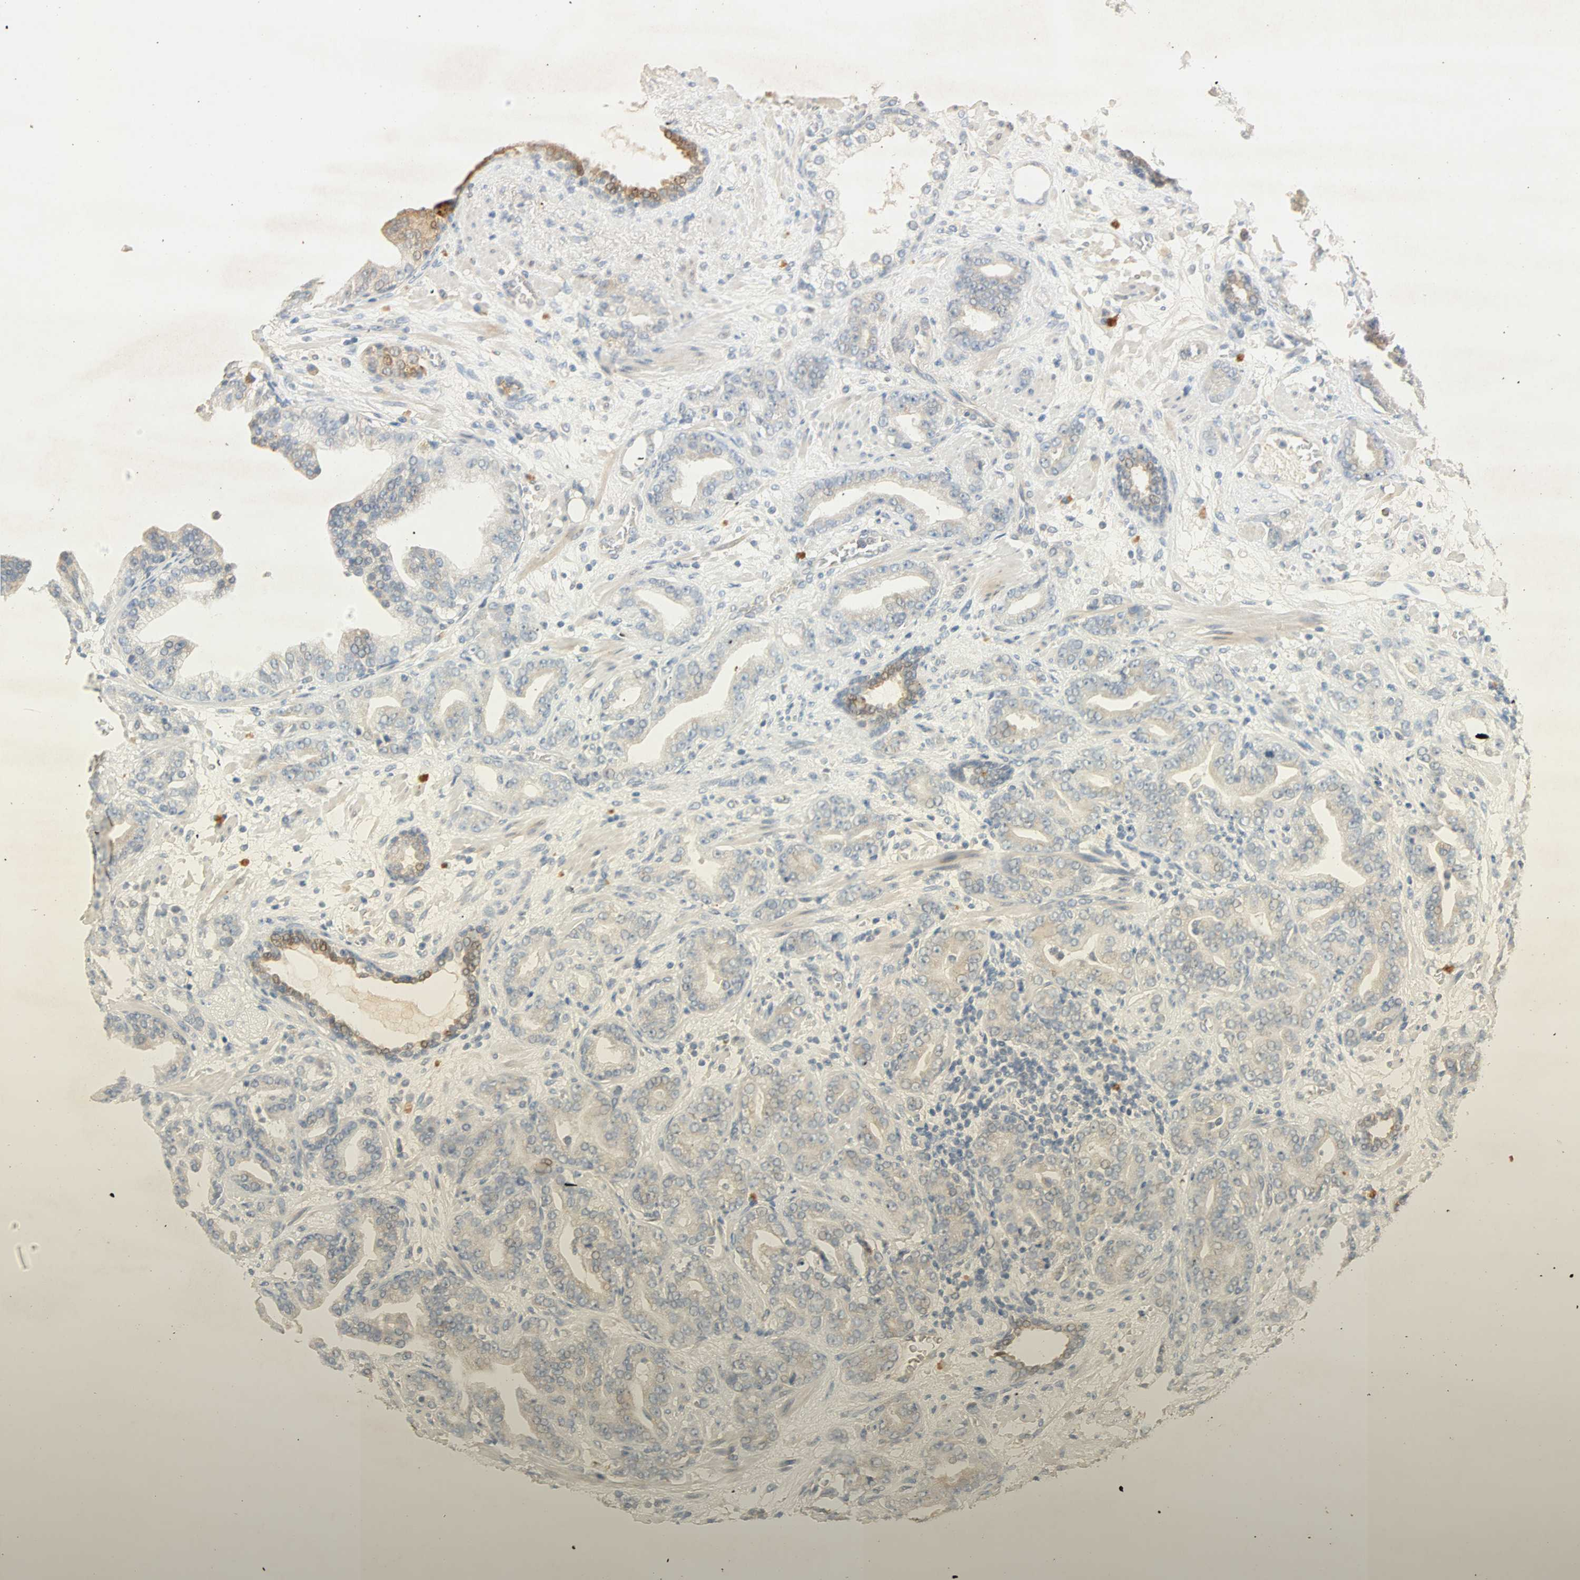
{"staining": {"intensity": "weak", "quantity": "25%-75%", "location": "cytoplasmic/membranous"}, "tissue": "prostate cancer", "cell_type": "Tumor cells", "image_type": "cancer", "snomed": [{"axis": "morphology", "description": "Adenocarcinoma, Low grade"}, {"axis": "topography", "description": "Prostate"}], "caption": "Human prostate low-grade adenocarcinoma stained with a protein marker shows weak staining in tumor cells.", "gene": "SELENBP1", "patient": {"sex": "male", "age": 63}}